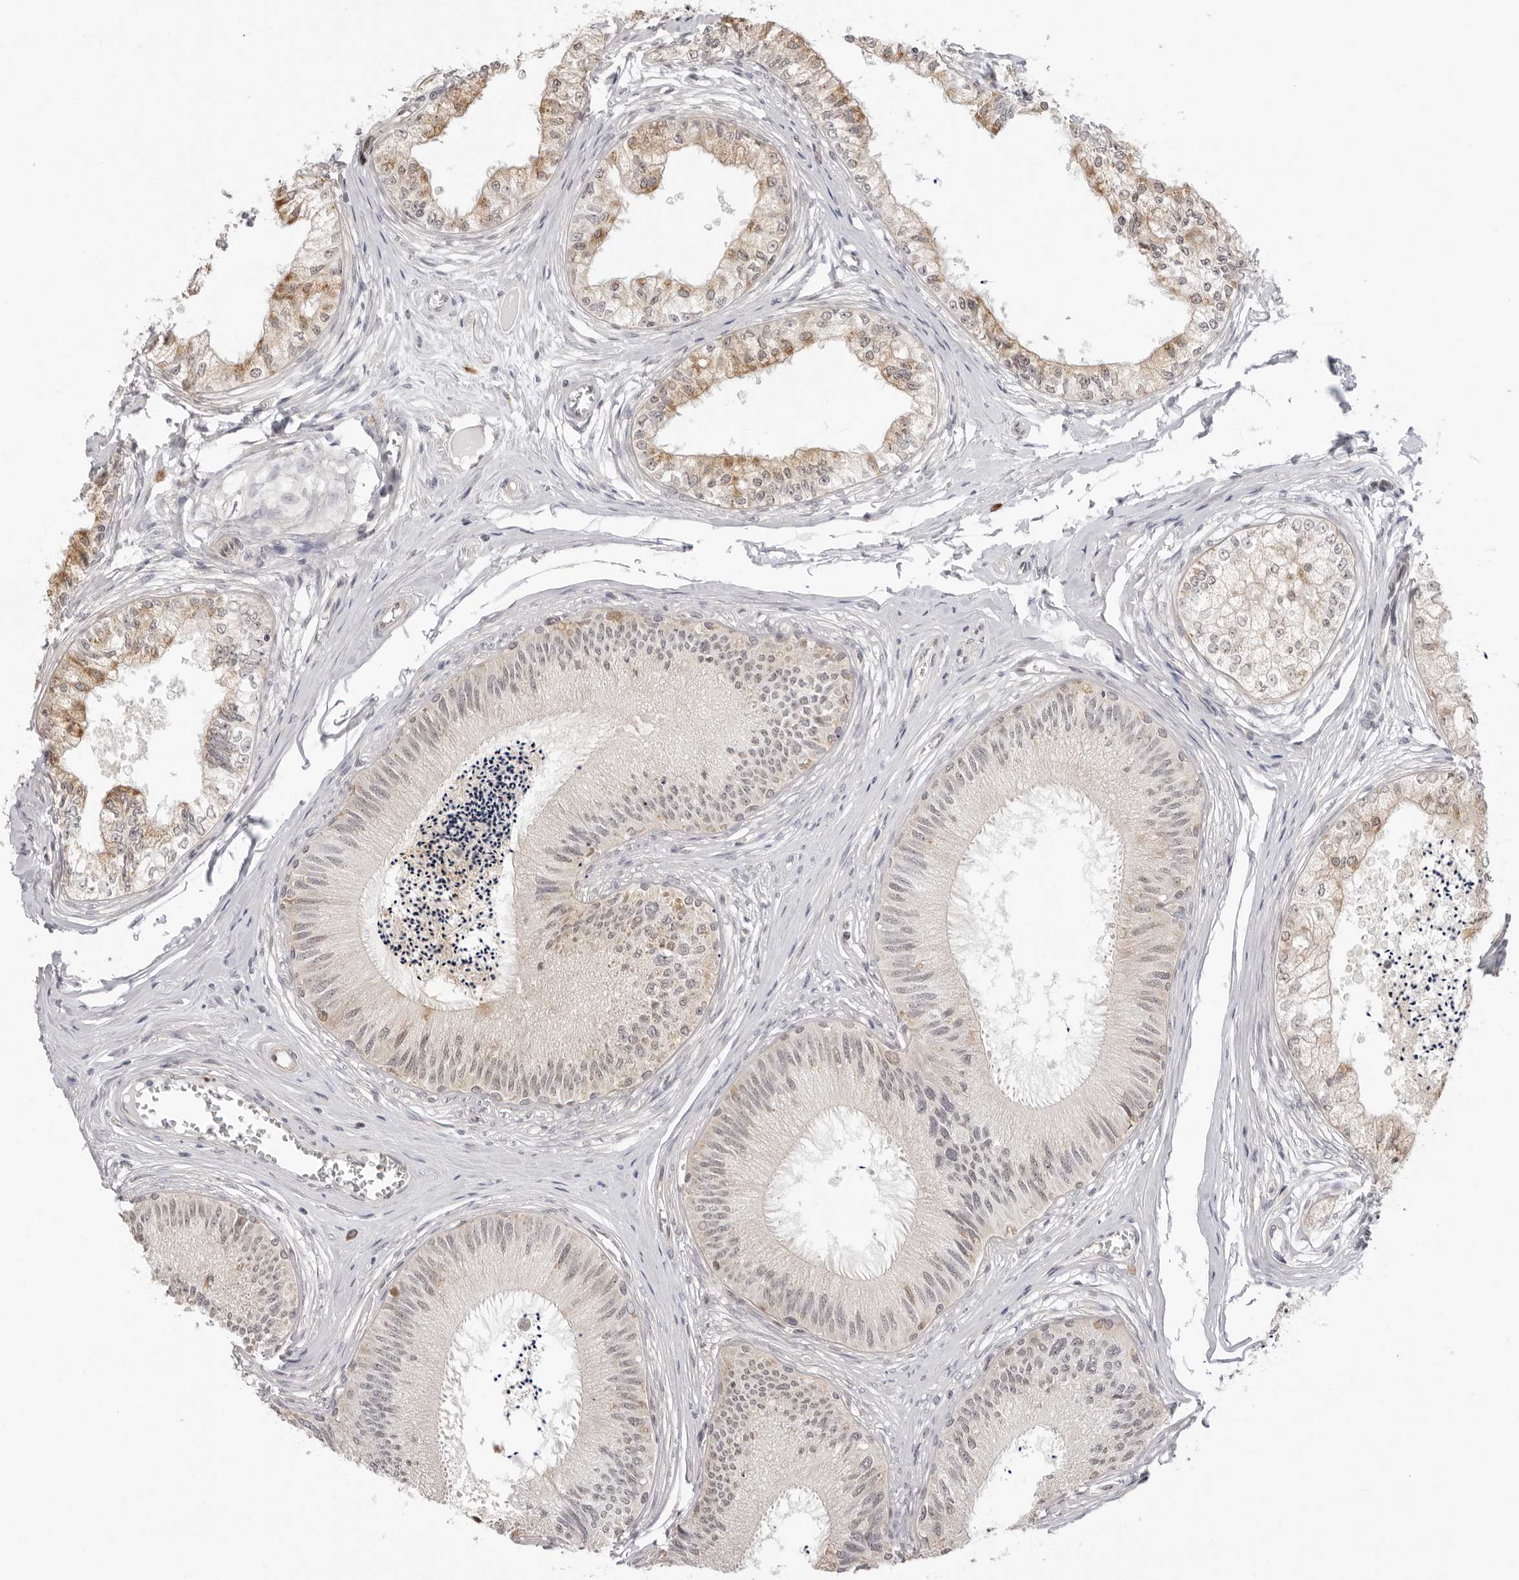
{"staining": {"intensity": "moderate", "quantity": "25%-75%", "location": "cytoplasmic/membranous"}, "tissue": "epididymis", "cell_type": "Glandular cells", "image_type": "normal", "snomed": [{"axis": "morphology", "description": "Normal tissue, NOS"}, {"axis": "topography", "description": "Epididymis"}], "caption": "DAB immunohistochemical staining of unremarkable epididymis shows moderate cytoplasmic/membranous protein staining in approximately 25%-75% of glandular cells. (IHC, brightfield microscopy, high magnification).", "gene": "FDPS", "patient": {"sex": "male", "age": 79}}